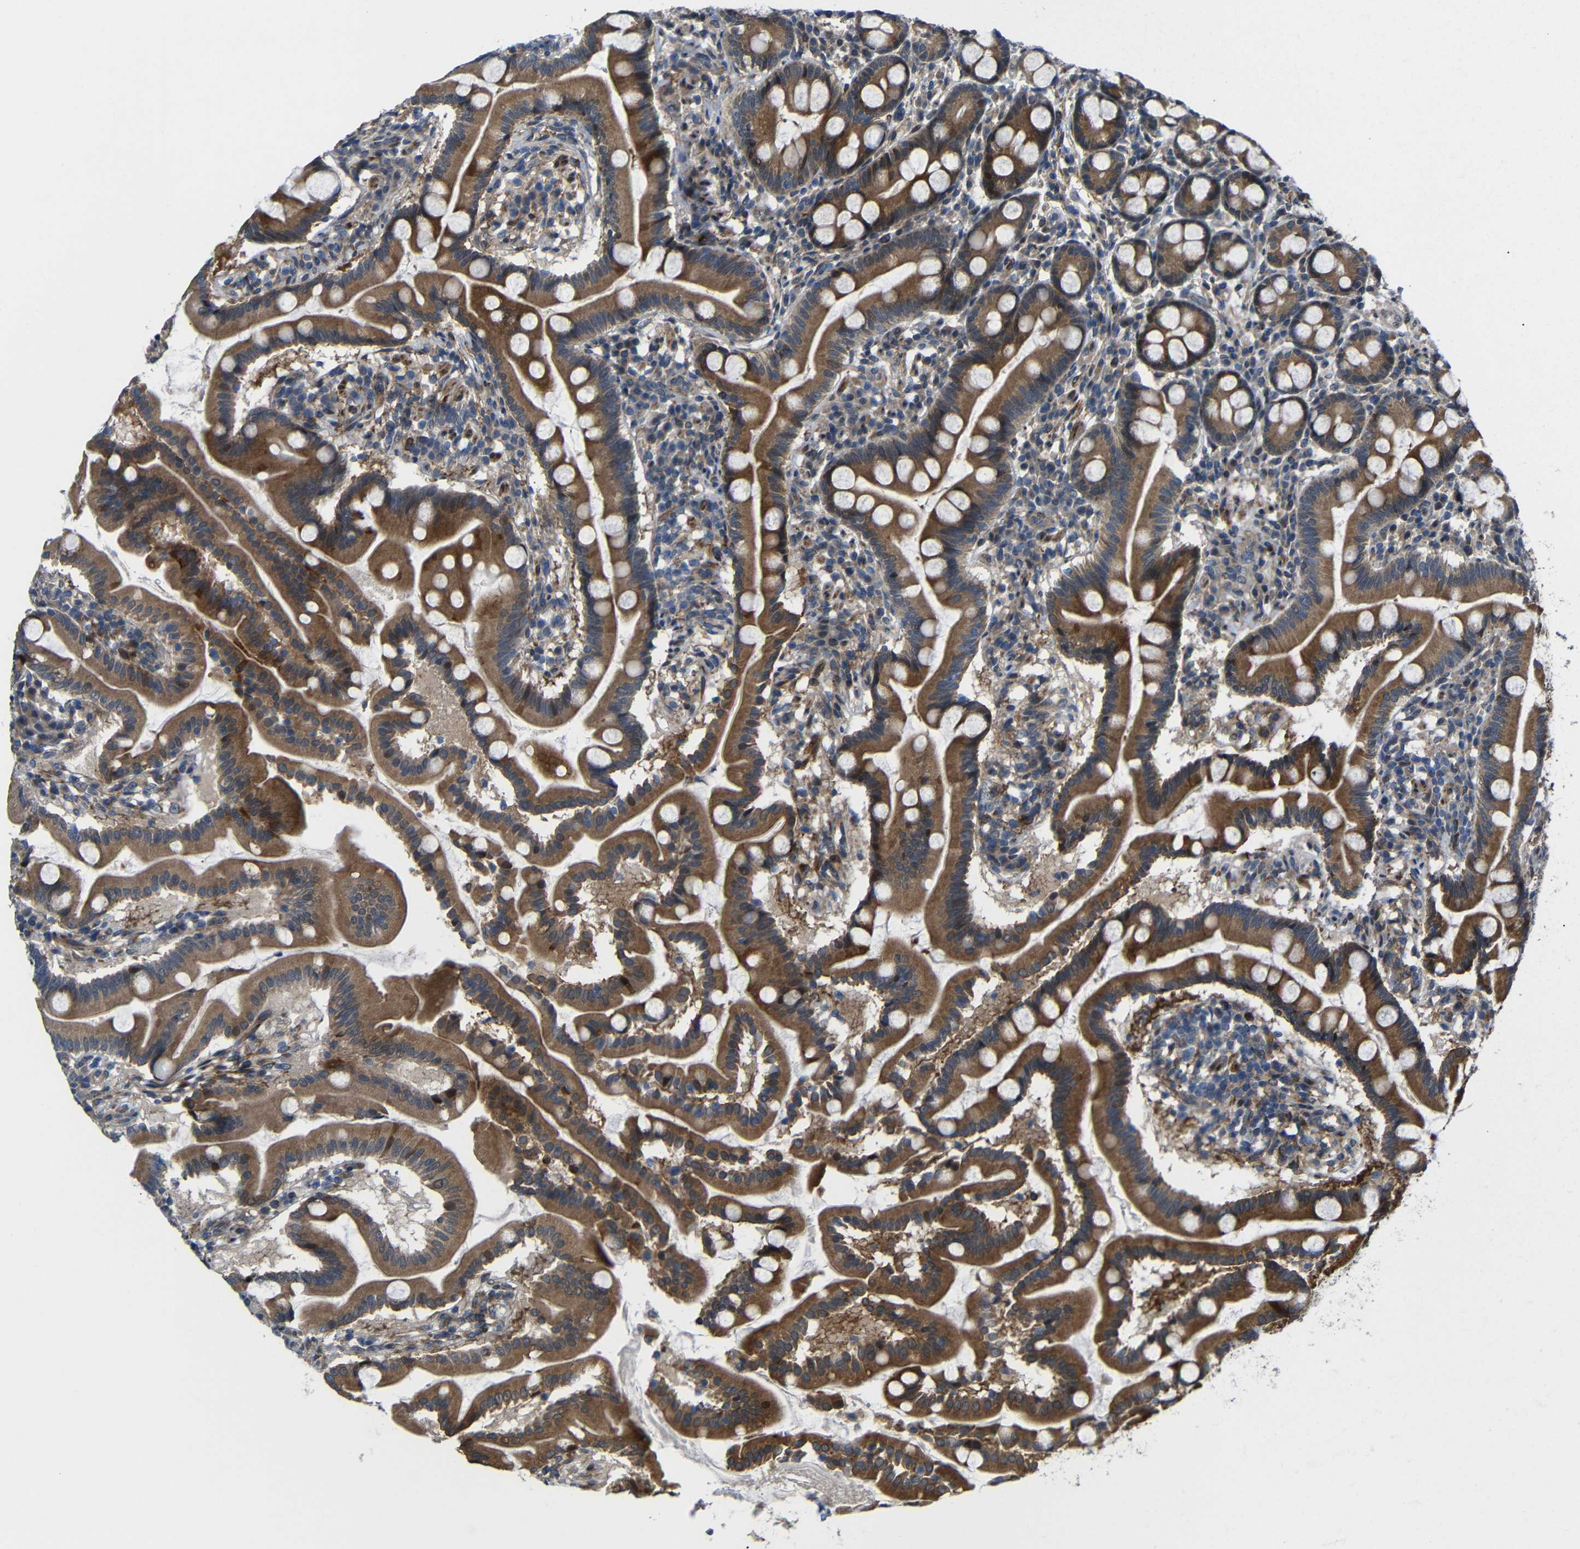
{"staining": {"intensity": "strong", "quantity": ">75%", "location": "cytoplasmic/membranous"}, "tissue": "duodenum", "cell_type": "Glandular cells", "image_type": "normal", "snomed": [{"axis": "morphology", "description": "Normal tissue, NOS"}, {"axis": "topography", "description": "Duodenum"}], "caption": "DAB immunohistochemical staining of normal human duodenum reveals strong cytoplasmic/membranous protein staining in about >75% of glandular cells.", "gene": "P3H2", "patient": {"sex": "male", "age": 50}}